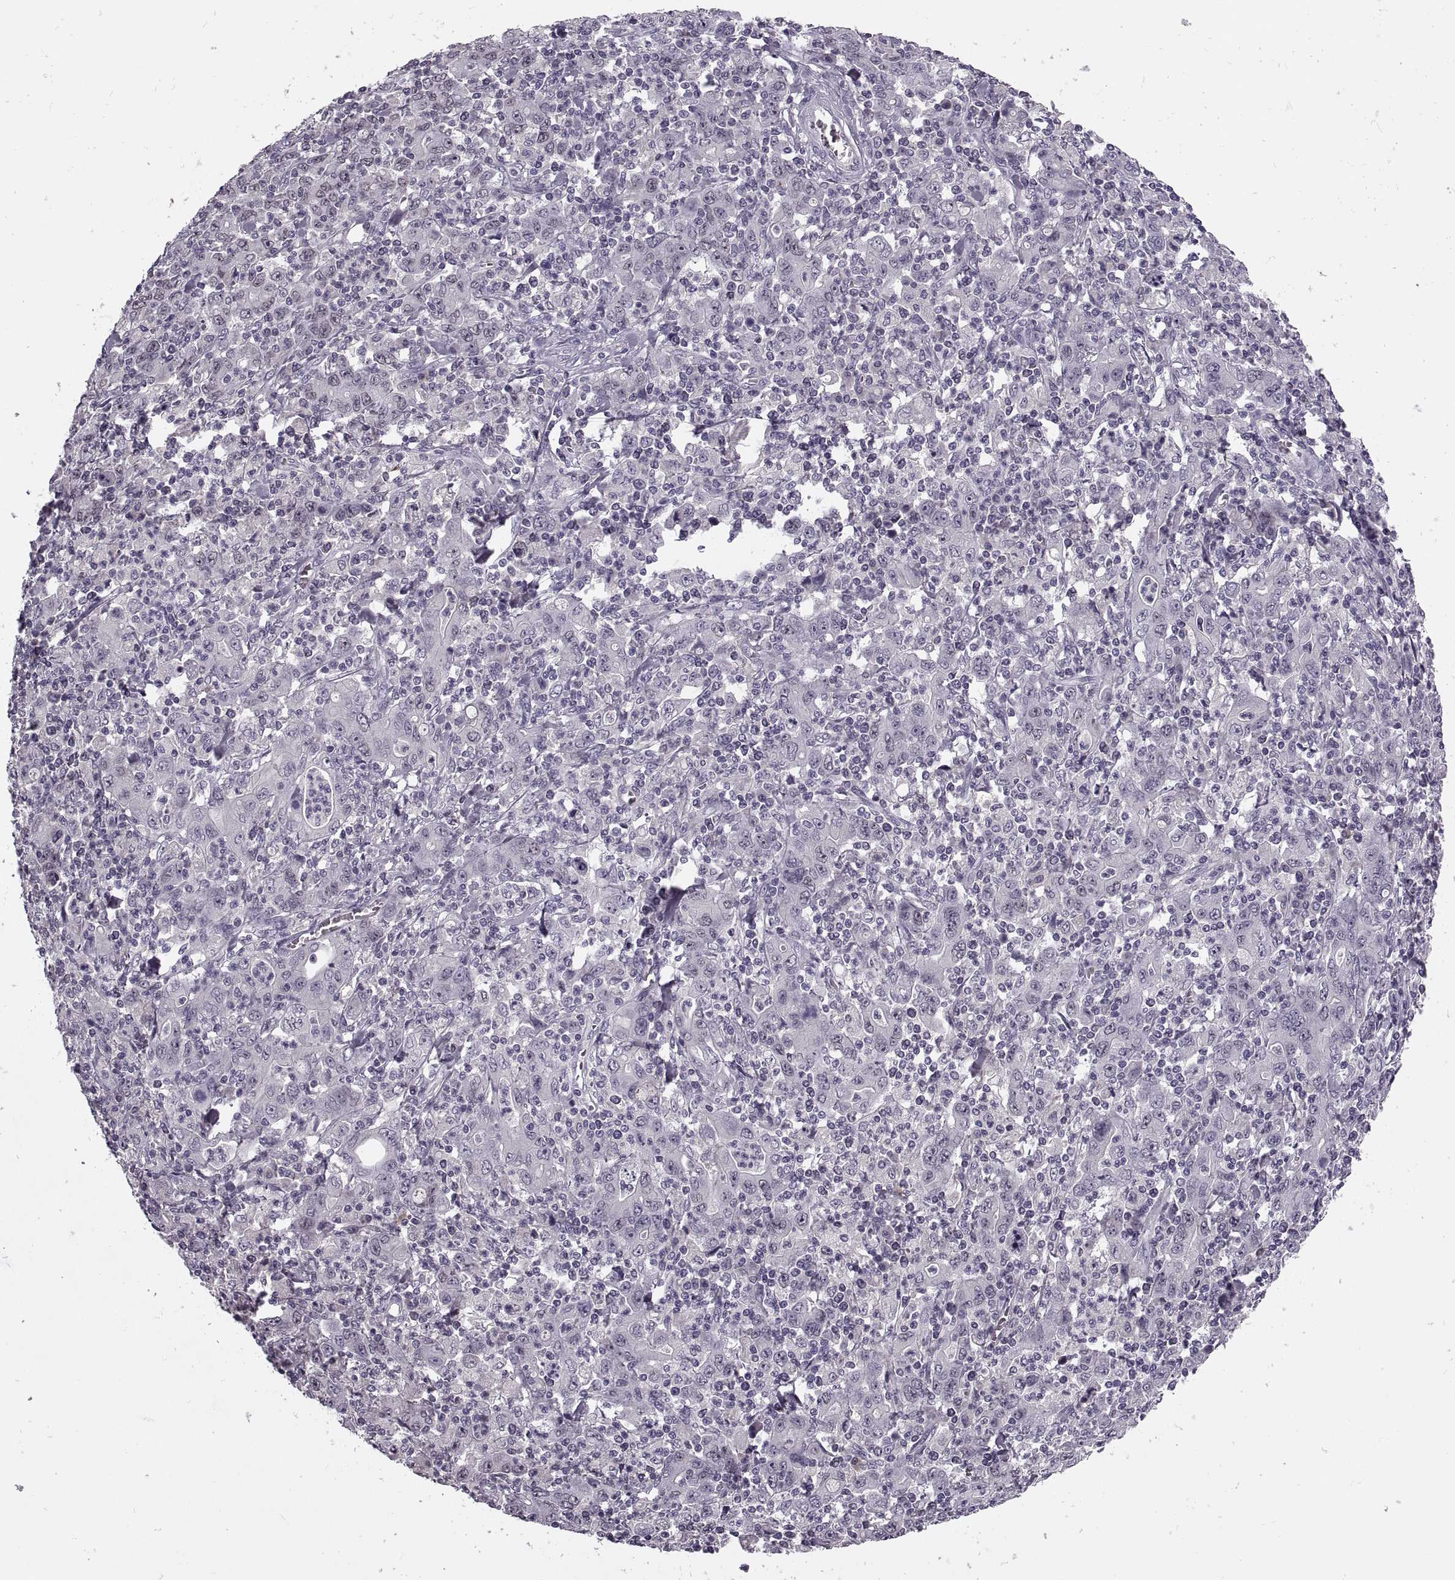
{"staining": {"intensity": "negative", "quantity": "none", "location": "none"}, "tissue": "stomach cancer", "cell_type": "Tumor cells", "image_type": "cancer", "snomed": [{"axis": "morphology", "description": "Adenocarcinoma, NOS"}, {"axis": "topography", "description": "Stomach, upper"}], "caption": "DAB immunohistochemical staining of human stomach adenocarcinoma displays no significant positivity in tumor cells.", "gene": "CACNA1F", "patient": {"sex": "male", "age": 69}}